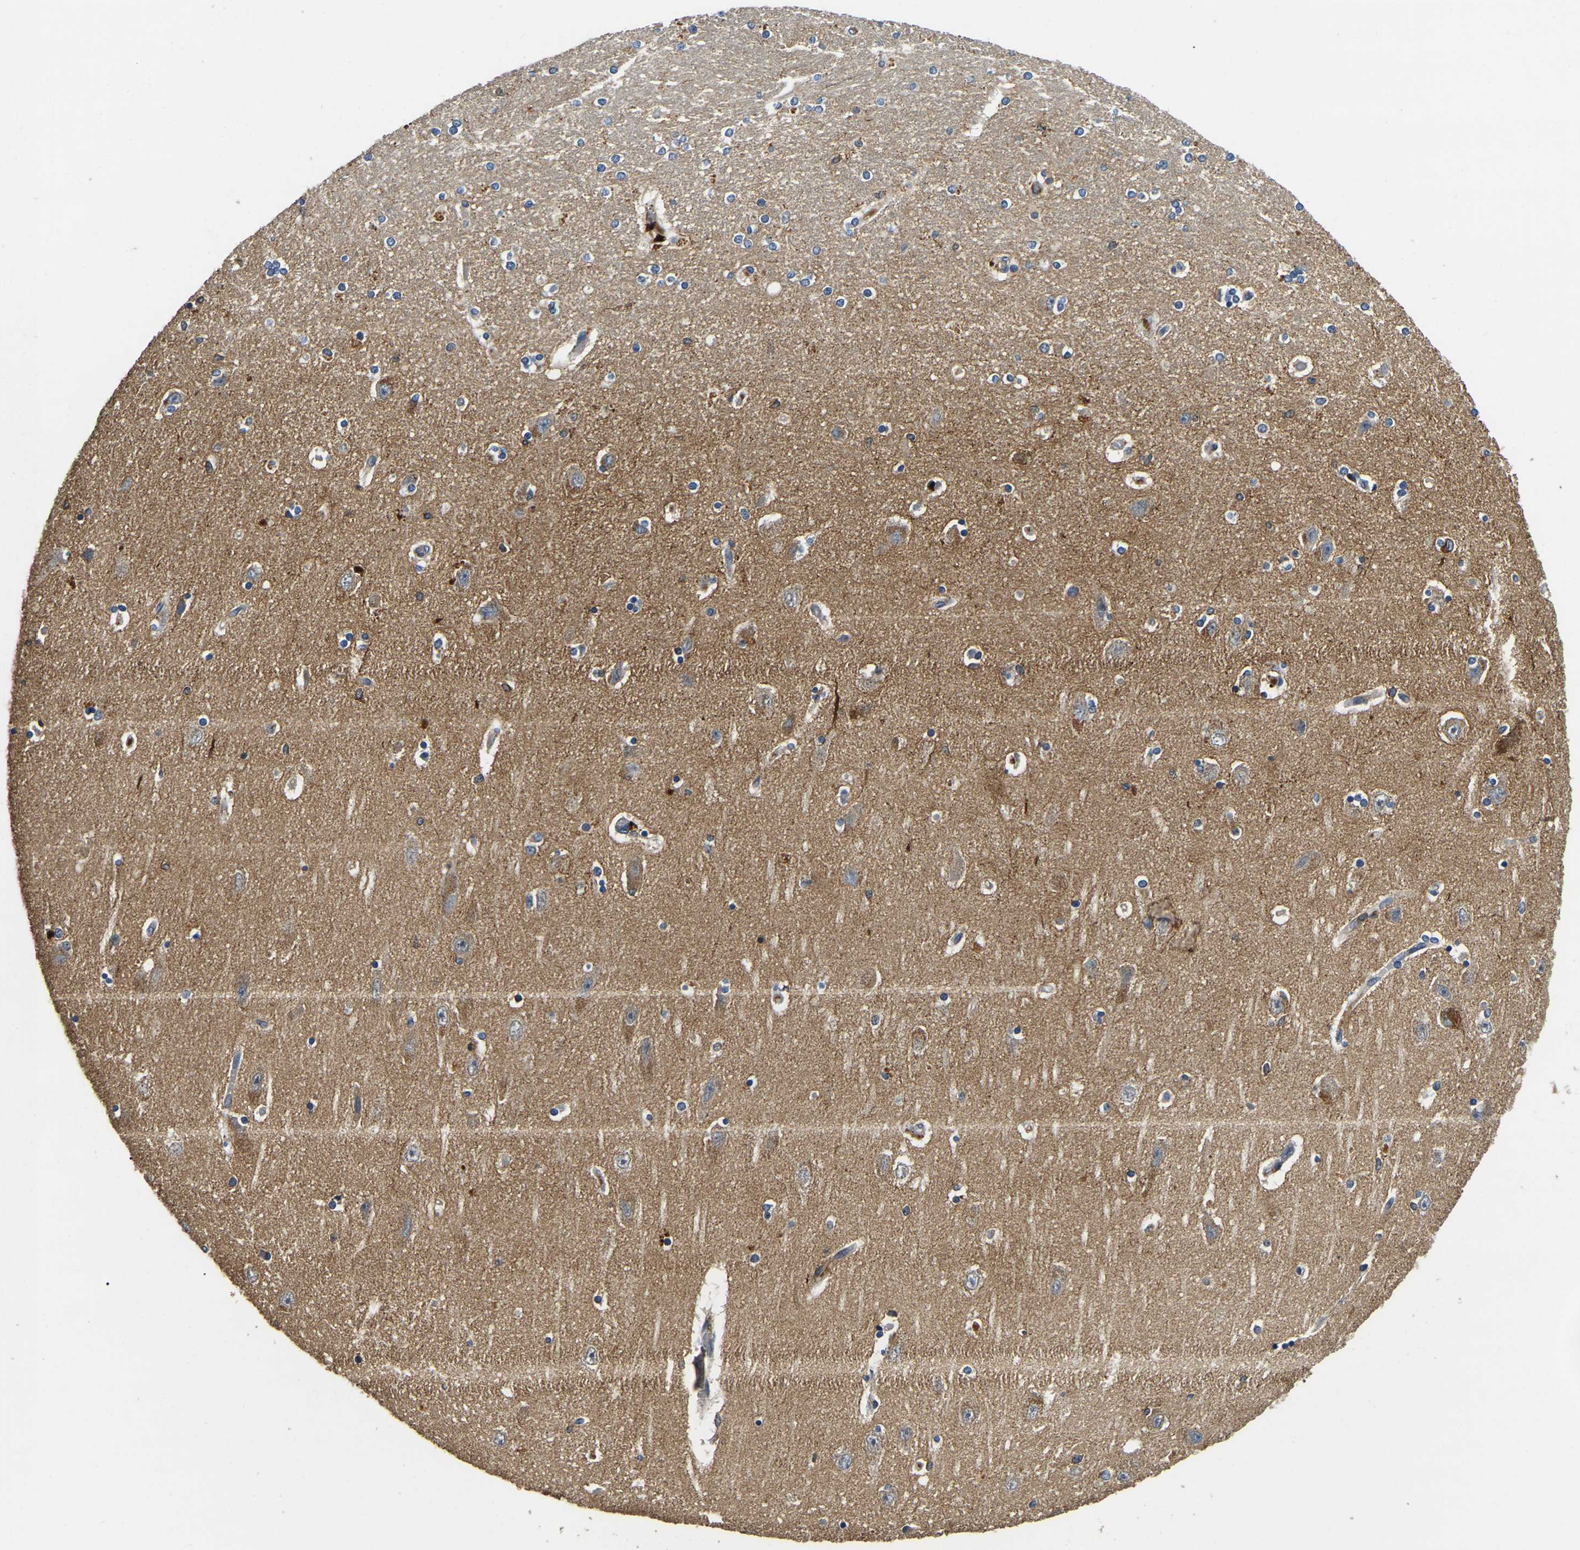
{"staining": {"intensity": "weak", "quantity": "25%-75%", "location": "cytoplasmic/membranous"}, "tissue": "hippocampus", "cell_type": "Glial cells", "image_type": "normal", "snomed": [{"axis": "morphology", "description": "Normal tissue, NOS"}, {"axis": "topography", "description": "Hippocampus"}], "caption": "Immunohistochemical staining of unremarkable human hippocampus exhibits 25%-75% levels of weak cytoplasmic/membranous protein positivity in about 25%-75% of glial cells.", "gene": "SMPD2", "patient": {"sex": "female", "age": 54}}